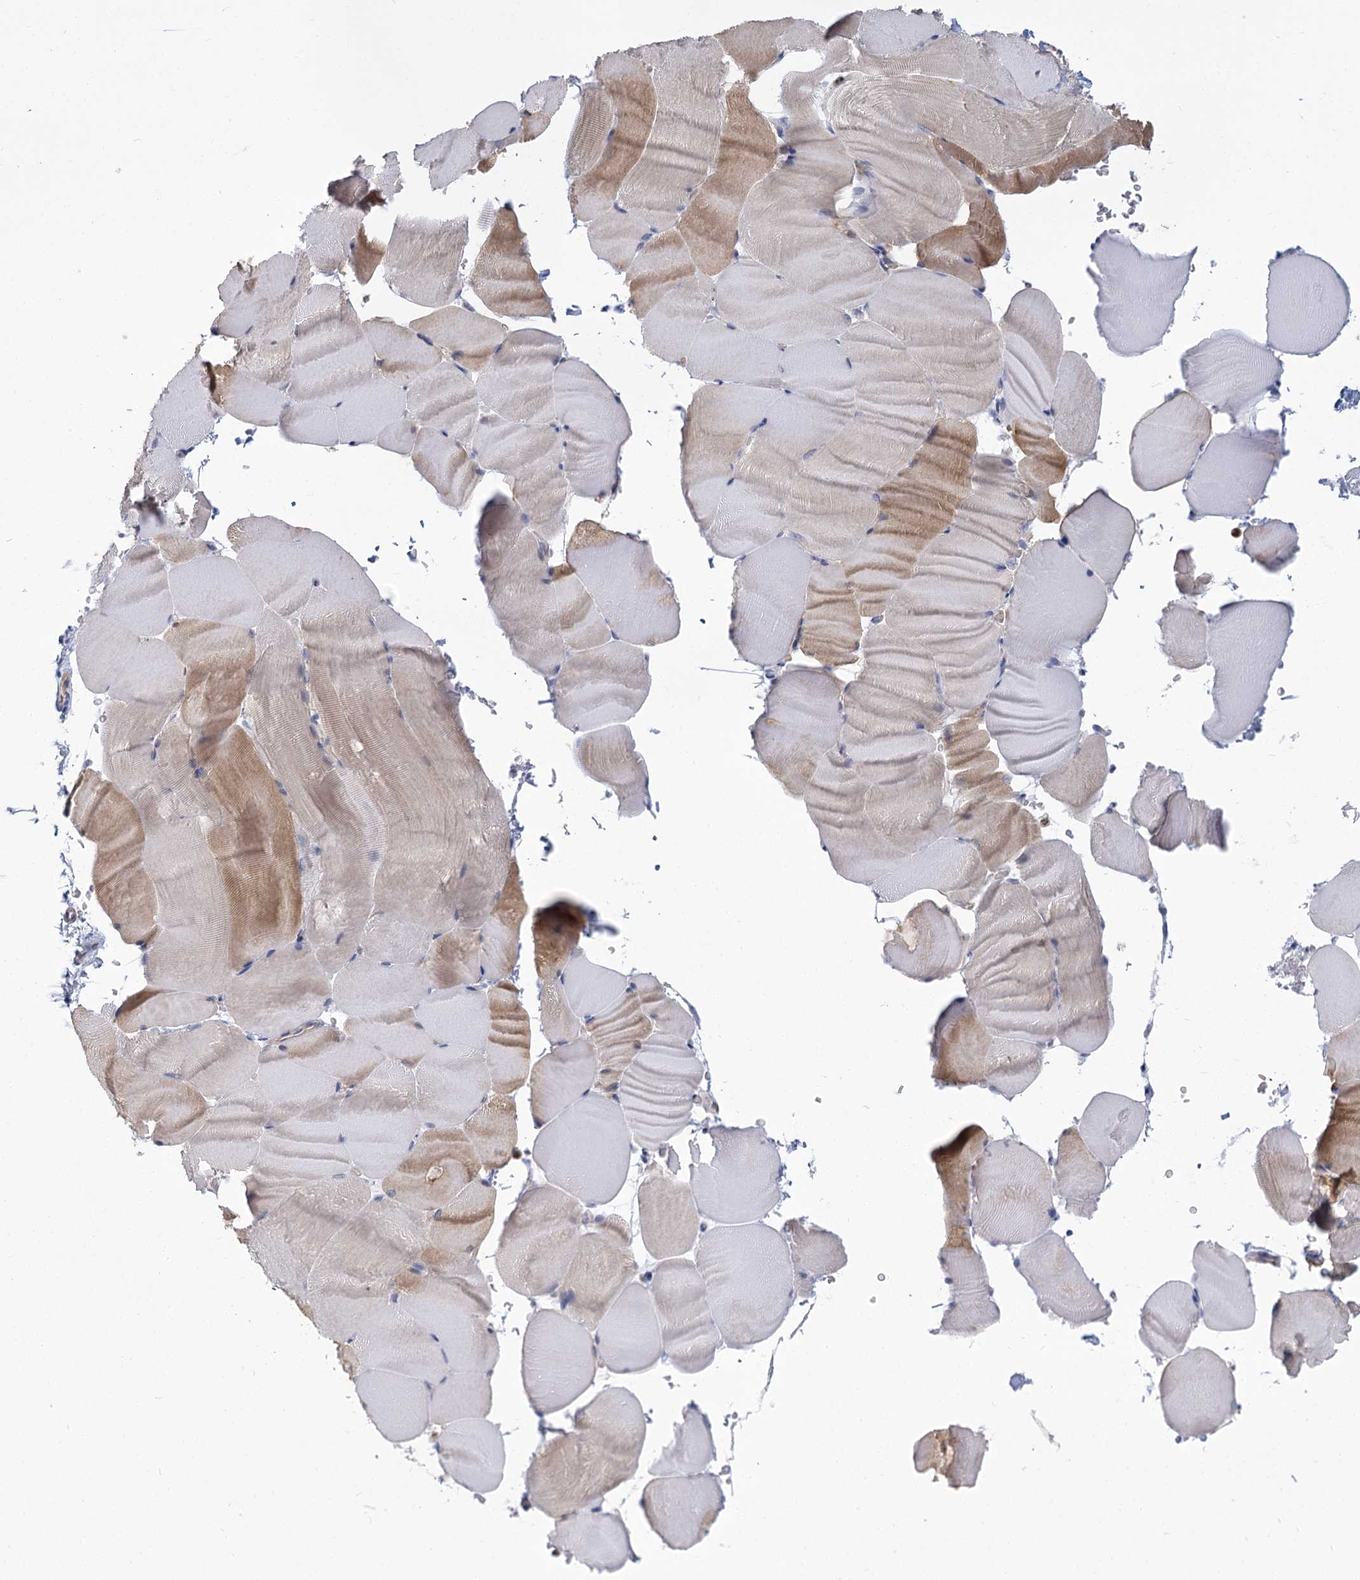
{"staining": {"intensity": "moderate", "quantity": "<25%", "location": "cytoplasmic/membranous"}, "tissue": "skeletal muscle", "cell_type": "Myocytes", "image_type": "normal", "snomed": [{"axis": "morphology", "description": "Normal tissue, NOS"}, {"axis": "topography", "description": "Skeletal muscle"}, {"axis": "topography", "description": "Parathyroid gland"}], "caption": "IHC (DAB (3,3'-diaminobenzidine)) staining of unremarkable skeletal muscle exhibits moderate cytoplasmic/membranous protein positivity in approximately <25% of myocytes.", "gene": "THAP6", "patient": {"sex": "female", "age": 37}}